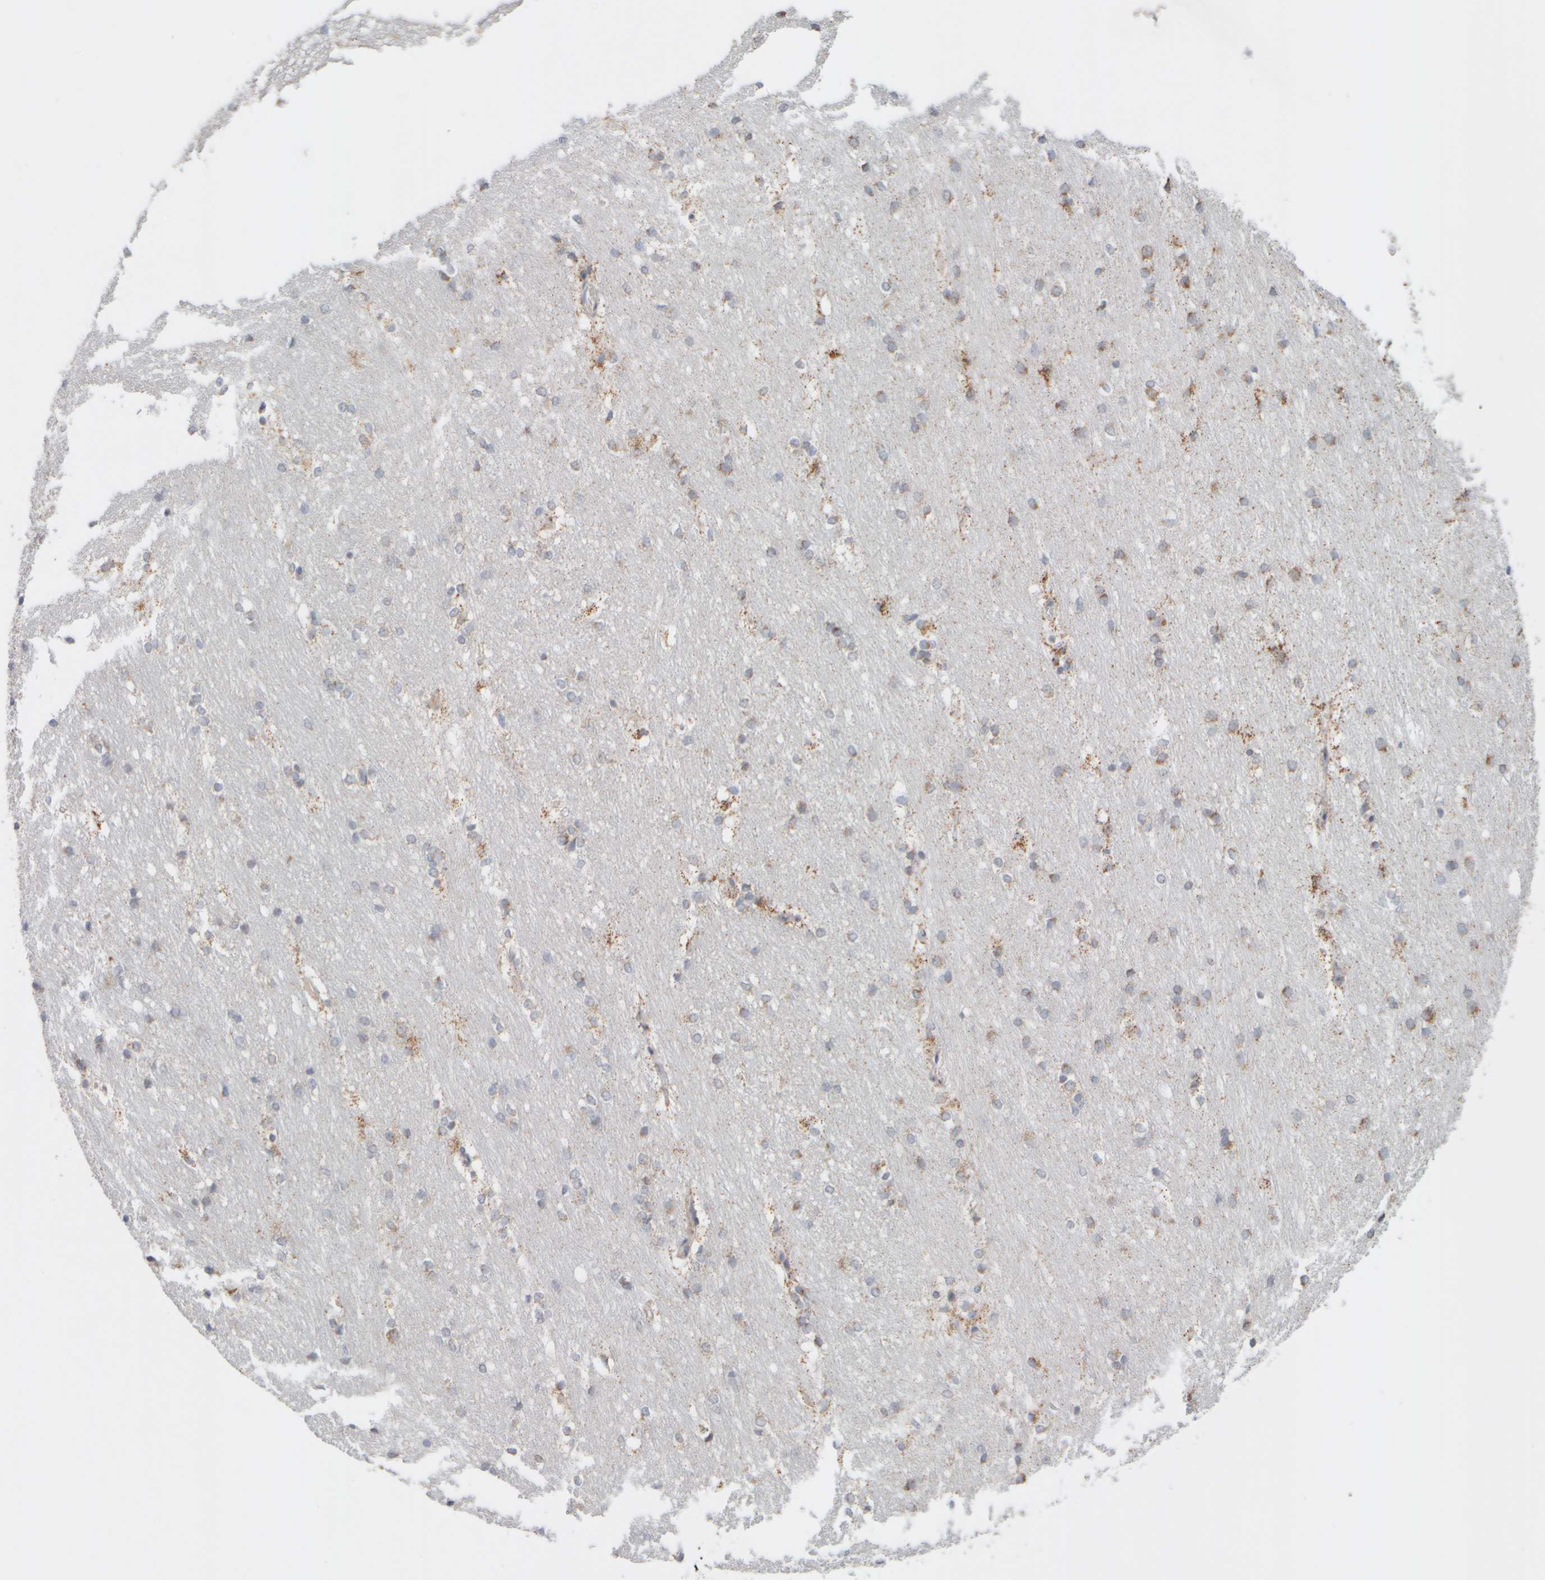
{"staining": {"intensity": "weak", "quantity": "<25%", "location": "cytoplasmic/membranous"}, "tissue": "caudate", "cell_type": "Glial cells", "image_type": "normal", "snomed": [{"axis": "morphology", "description": "Normal tissue, NOS"}, {"axis": "topography", "description": "Lateral ventricle wall"}], "caption": "This micrograph is of benign caudate stained with IHC to label a protein in brown with the nuclei are counter-stained blue. There is no expression in glial cells. (IHC, brightfield microscopy, high magnification).", "gene": "ZNF112", "patient": {"sex": "female", "age": 19}}